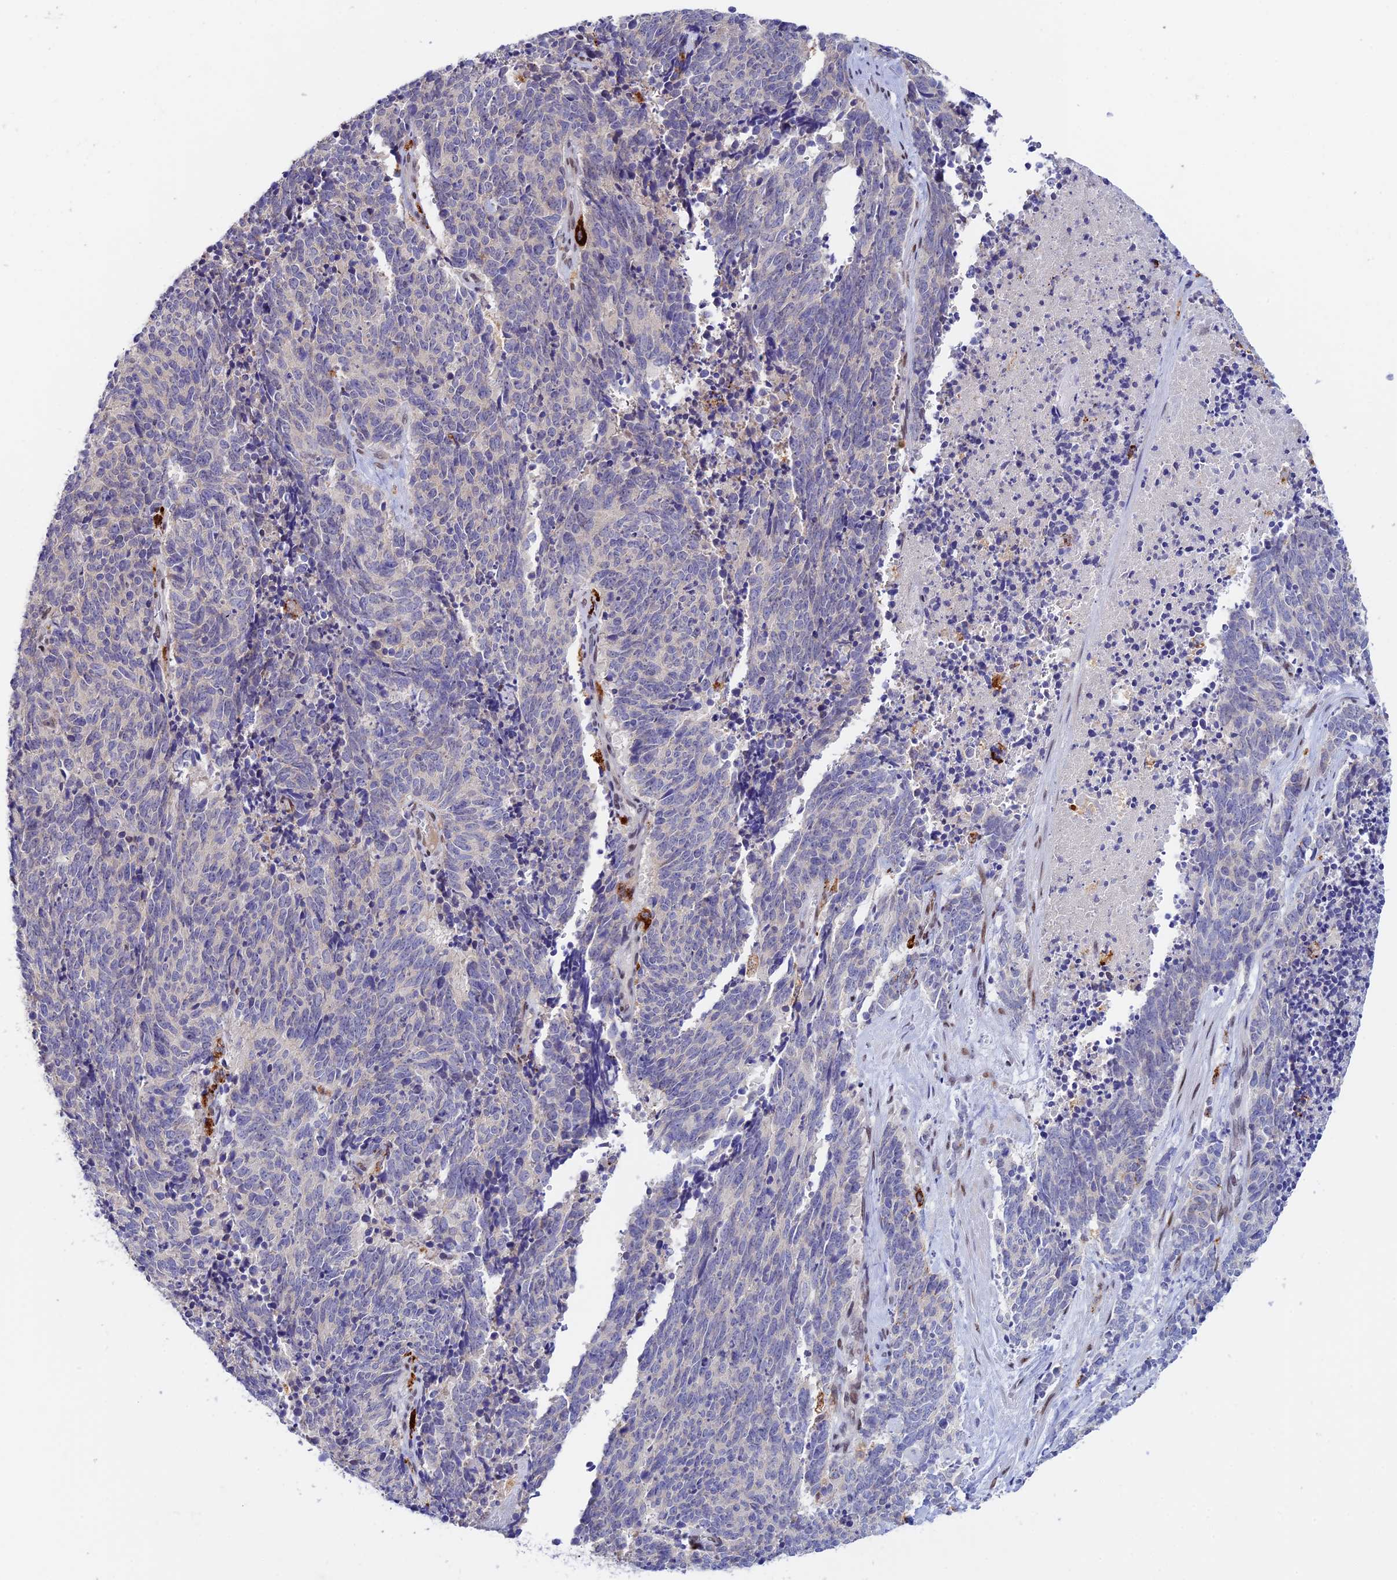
{"staining": {"intensity": "negative", "quantity": "none", "location": "none"}, "tissue": "cervical cancer", "cell_type": "Tumor cells", "image_type": "cancer", "snomed": [{"axis": "morphology", "description": "Squamous cell carcinoma, NOS"}, {"axis": "topography", "description": "Cervix"}], "caption": "This is a image of immunohistochemistry (IHC) staining of squamous cell carcinoma (cervical), which shows no staining in tumor cells.", "gene": "HIC1", "patient": {"sex": "female", "age": 29}}